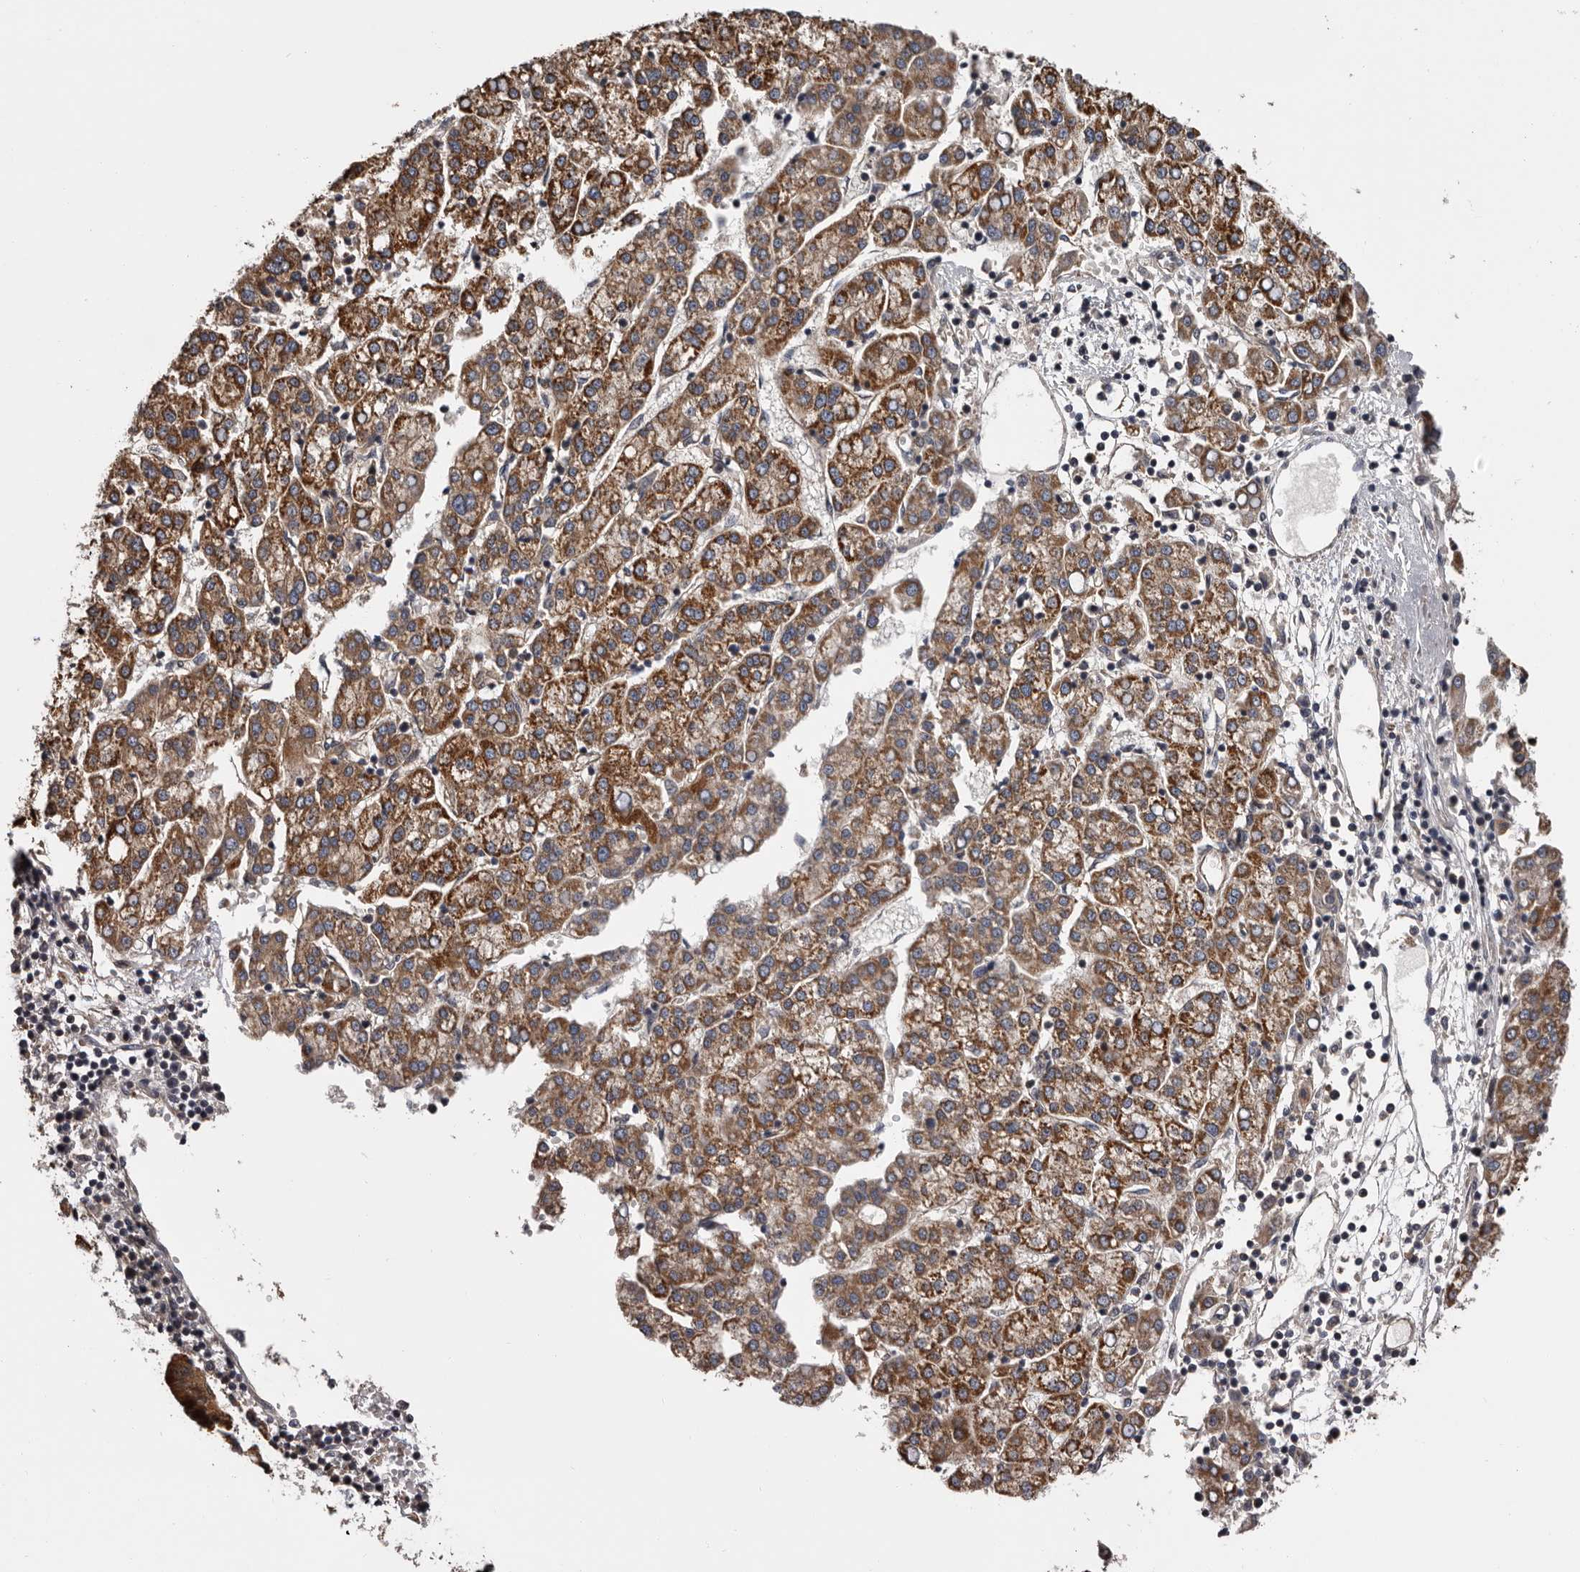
{"staining": {"intensity": "strong", "quantity": ">75%", "location": "cytoplasmic/membranous"}, "tissue": "liver cancer", "cell_type": "Tumor cells", "image_type": "cancer", "snomed": [{"axis": "morphology", "description": "Carcinoma, Hepatocellular, NOS"}, {"axis": "topography", "description": "Liver"}], "caption": "IHC (DAB (3,3'-diaminobenzidine)) staining of liver hepatocellular carcinoma exhibits strong cytoplasmic/membranous protein staining in about >75% of tumor cells.", "gene": "VPS37A", "patient": {"sex": "female", "age": 58}}